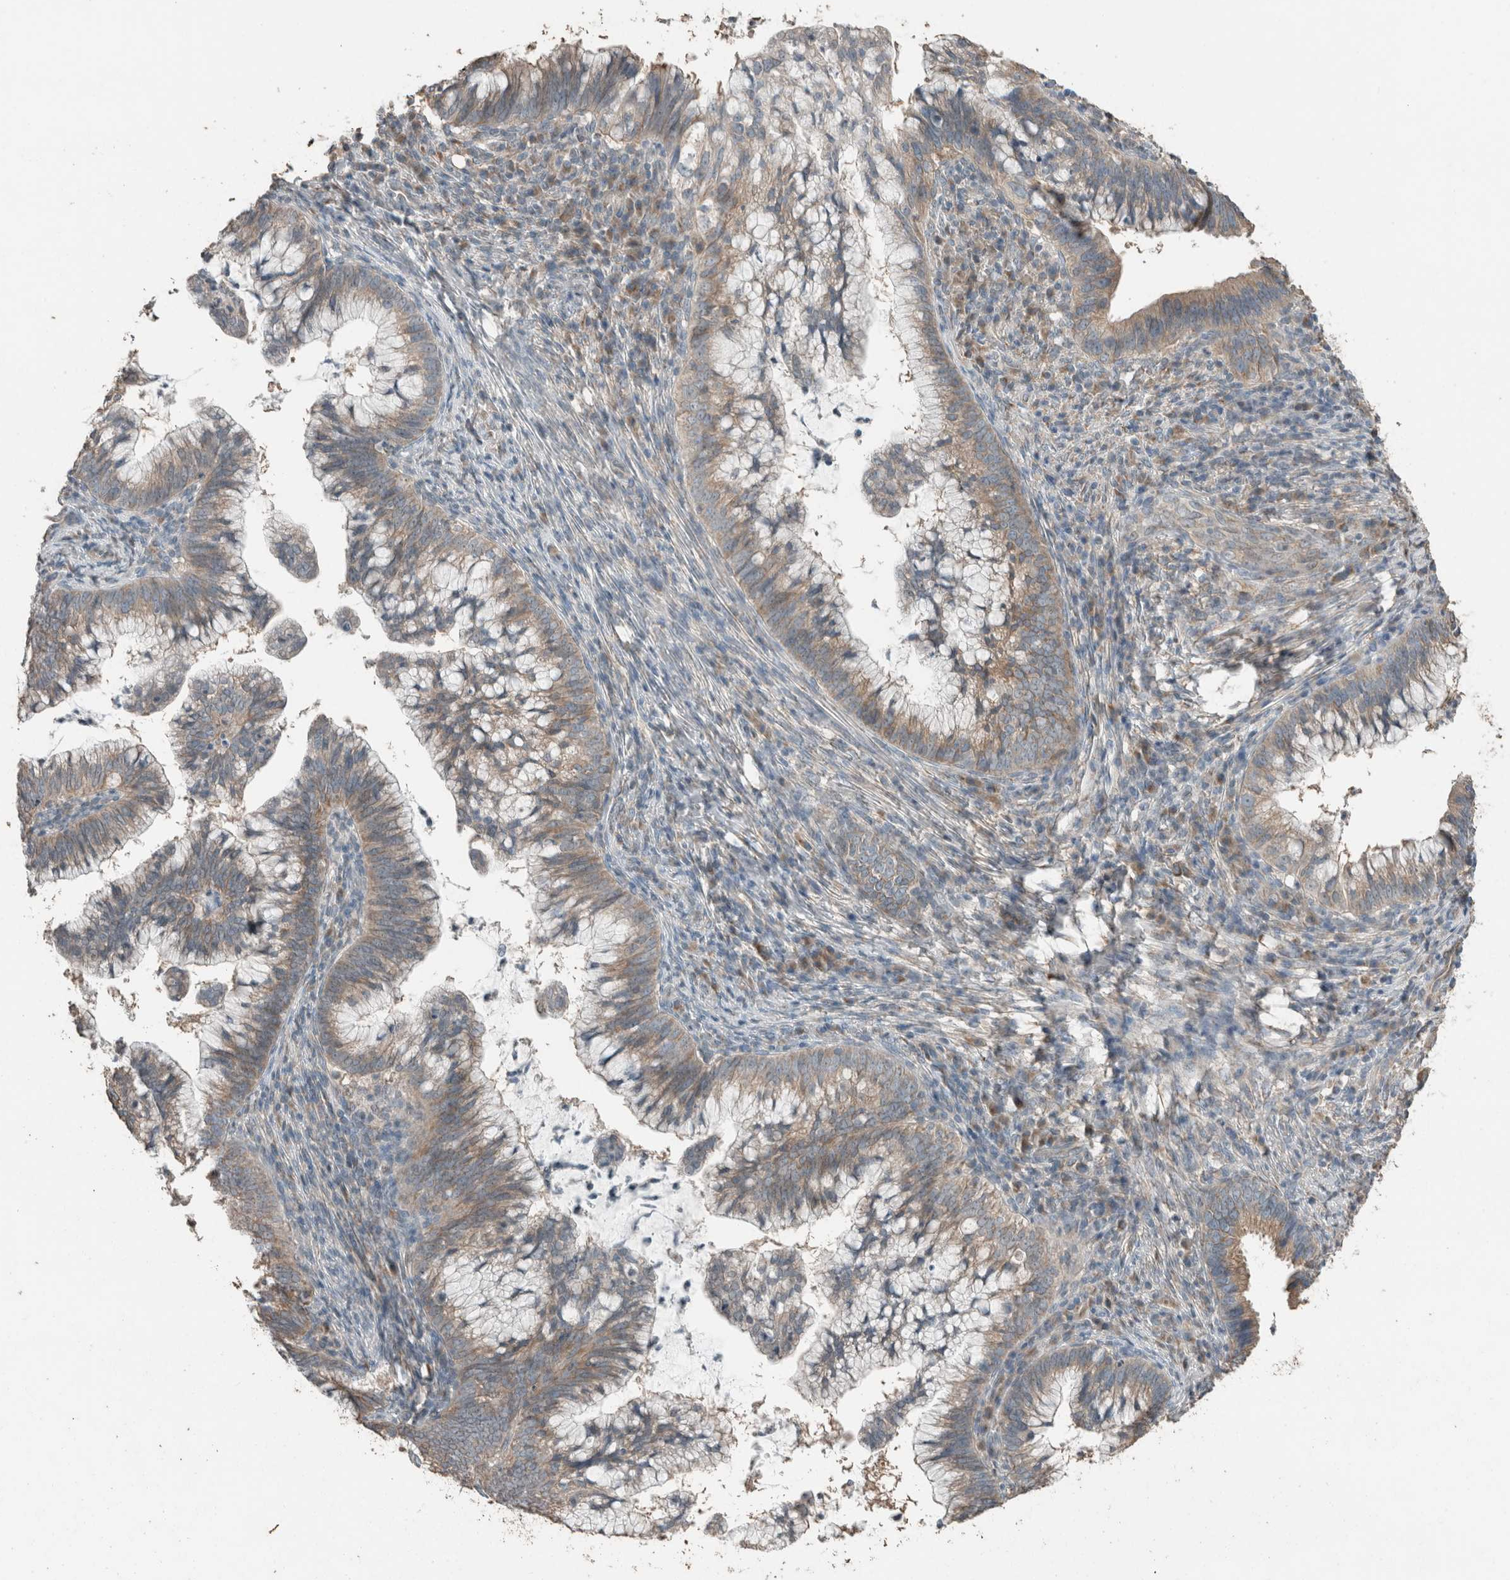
{"staining": {"intensity": "weak", "quantity": "25%-75%", "location": "cytoplasmic/membranous"}, "tissue": "cervical cancer", "cell_type": "Tumor cells", "image_type": "cancer", "snomed": [{"axis": "morphology", "description": "Adenocarcinoma, NOS"}, {"axis": "topography", "description": "Cervix"}], "caption": "Cervical cancer was stained to show a protein in brown. There is low levels of weak cytoplasmic/membranous expression in about 25%-75% of tumor cells.", "gene": "ACVR2B", "patient": {"sex": "female", "age": 36}}